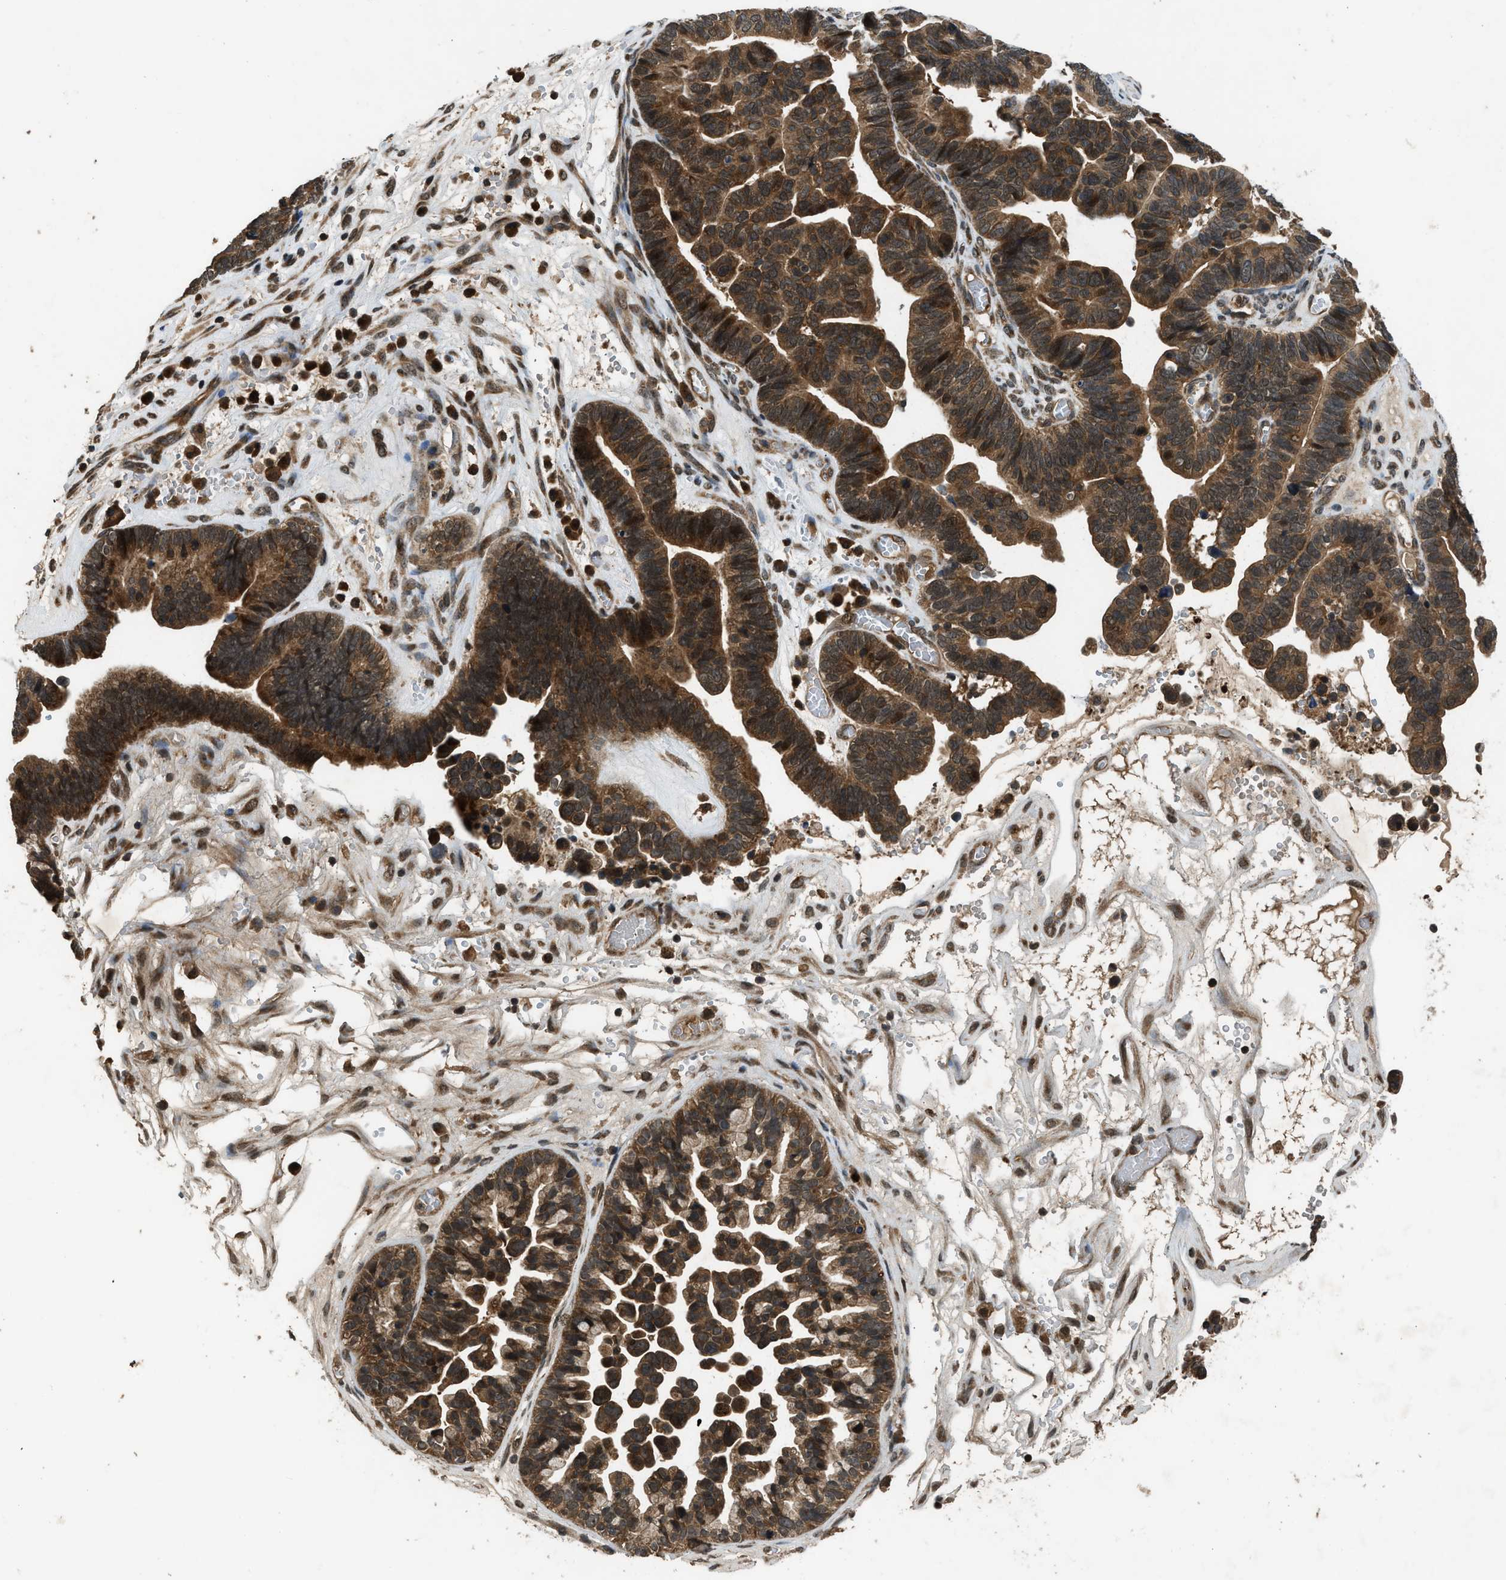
{"staining": {"intensity": "strong", "quantity": ">75%", "location": "cytoplasmic/membranous,nuclear"}, "tissue": "ovarian cancer", "cell_type": "Tumor cells", "image_type": "cancer", "snomed": [{"axis": "morphology", "description": "Cystadenocarcinoma, serous, NOS"}, {"axis": "topography", "description": "Ovary"}], "caption": "Protein expression analysis of ovarian cancer exhibits strong cytoplasmic/membranous and nuclear staining in about >75% of tumor cells. (DAB IHC with brightfield microscopy, high magnification).", "gene": "RPS6KB1", "patient": {"sex": "female", "age": 56}}